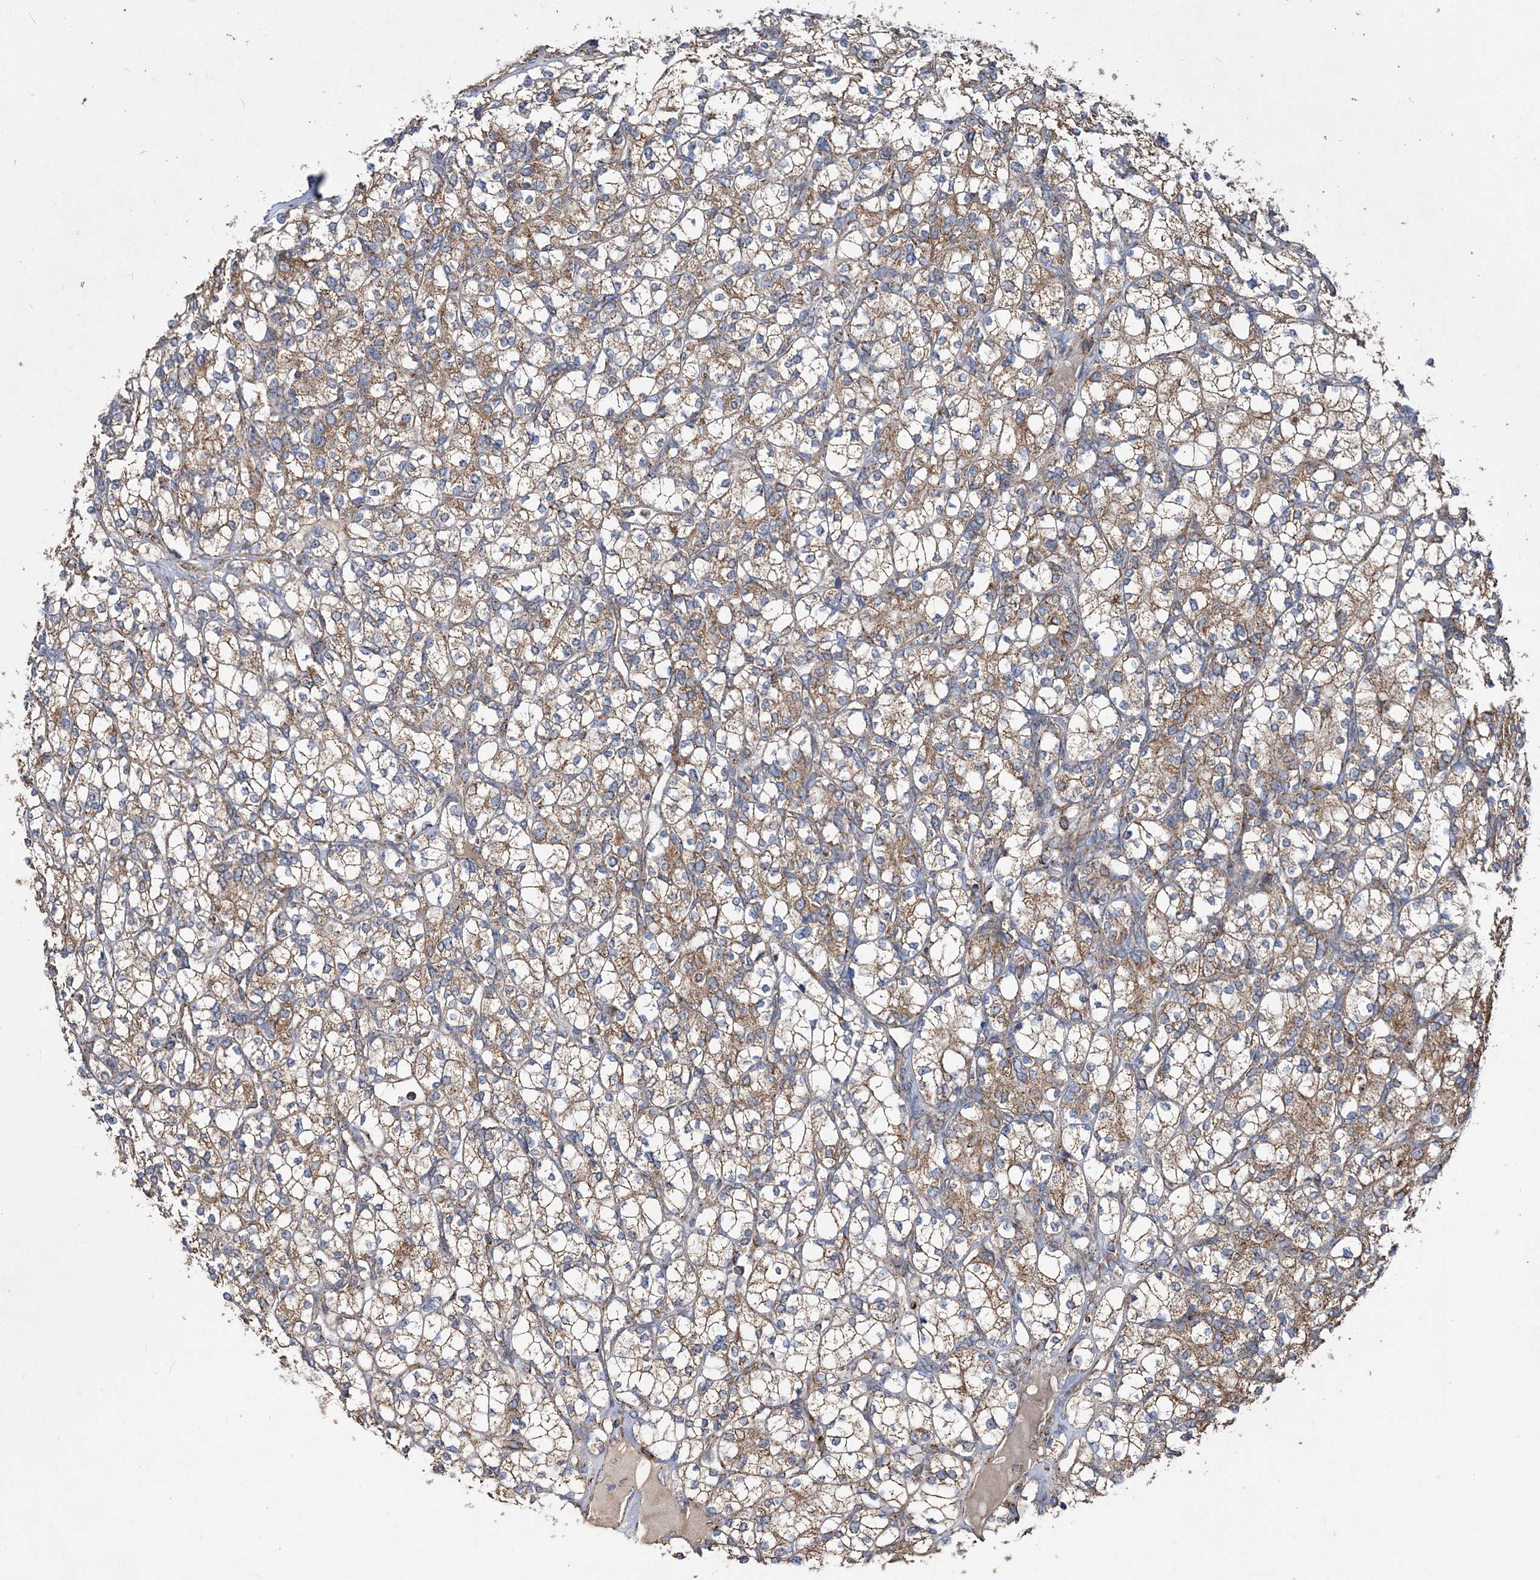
{"staining": {"intensity": "weak", "quantity": "25%-75%", "location": "cytoplasmic/membranous"}, "tissue": "renal cancer", "cell_type": "Tumor cells", "image_type": "cancer", "snomed": [{"axis": "morphology", "description": "Adenocarcinoma, NOS"}, {"axis": "topography", "description": "Kidney"}], "caption": "Protein expression analysis of human renal cancer reveals weak cytoplasmic/membranous positivity in approximately 25%-75% of tumor cells.", "gene": "POC5", "patient": {"sex": "male", "age": 77}}